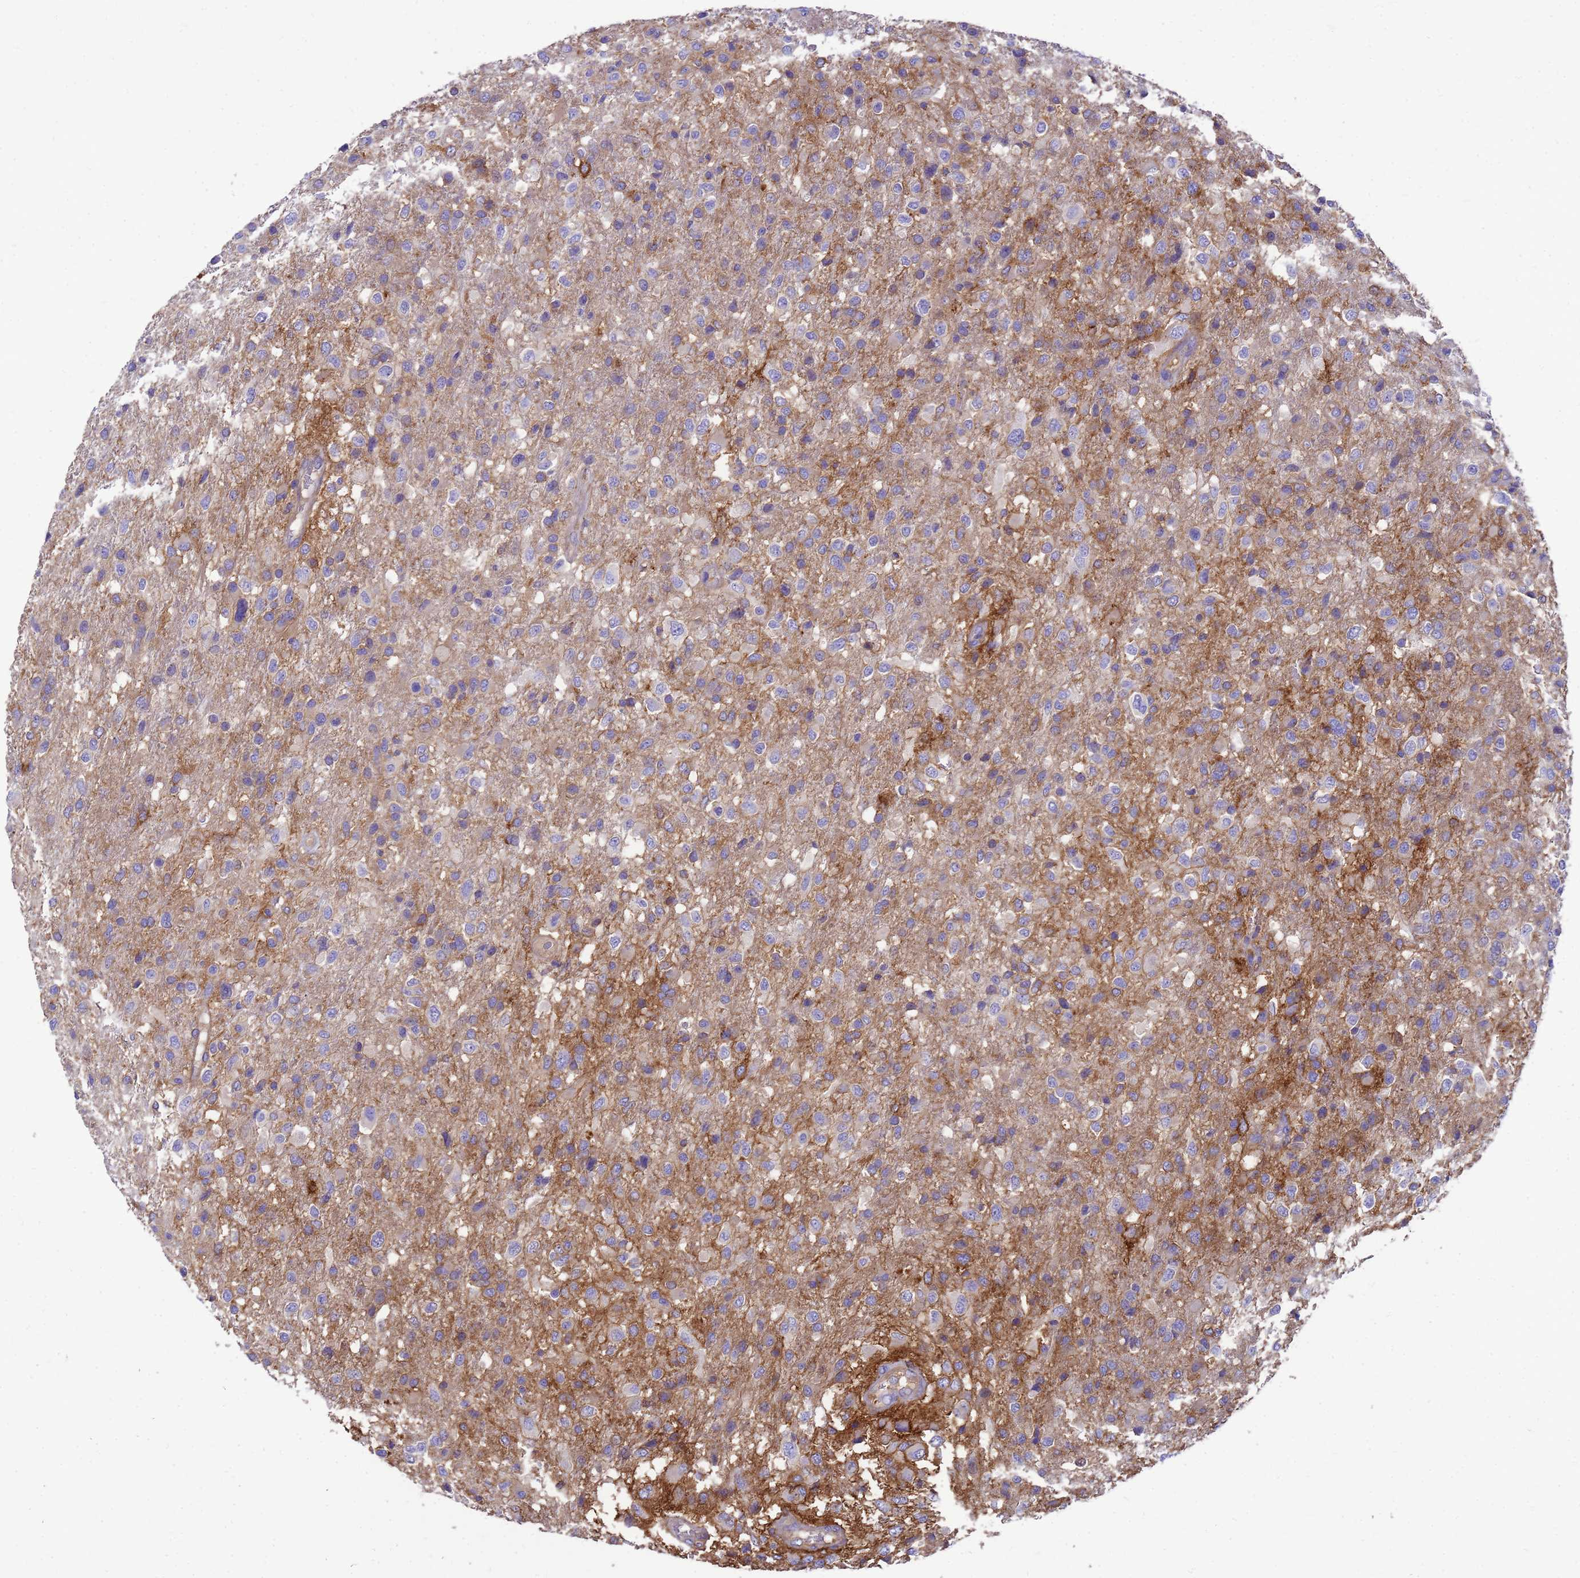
{"staining": {"intensity": "weak", "quantity": "<25%", "location": "cytoplasmic/membranous"}, "tissue": "glioma", "cell_type": "Tumor cells", "image_type": "cancer", "snomed": [{"axis": "morphology", "description": "Glioma, malignant, High grade"}, {"axis": "topography", "description": "Brain"}], "caption": "Malignant high-grade glioma was stained to show a protein in brown. There is no significant positivity in tumor cells.", "gene": "ZNF235", "patient": {"sex": "female", "age": 74}}